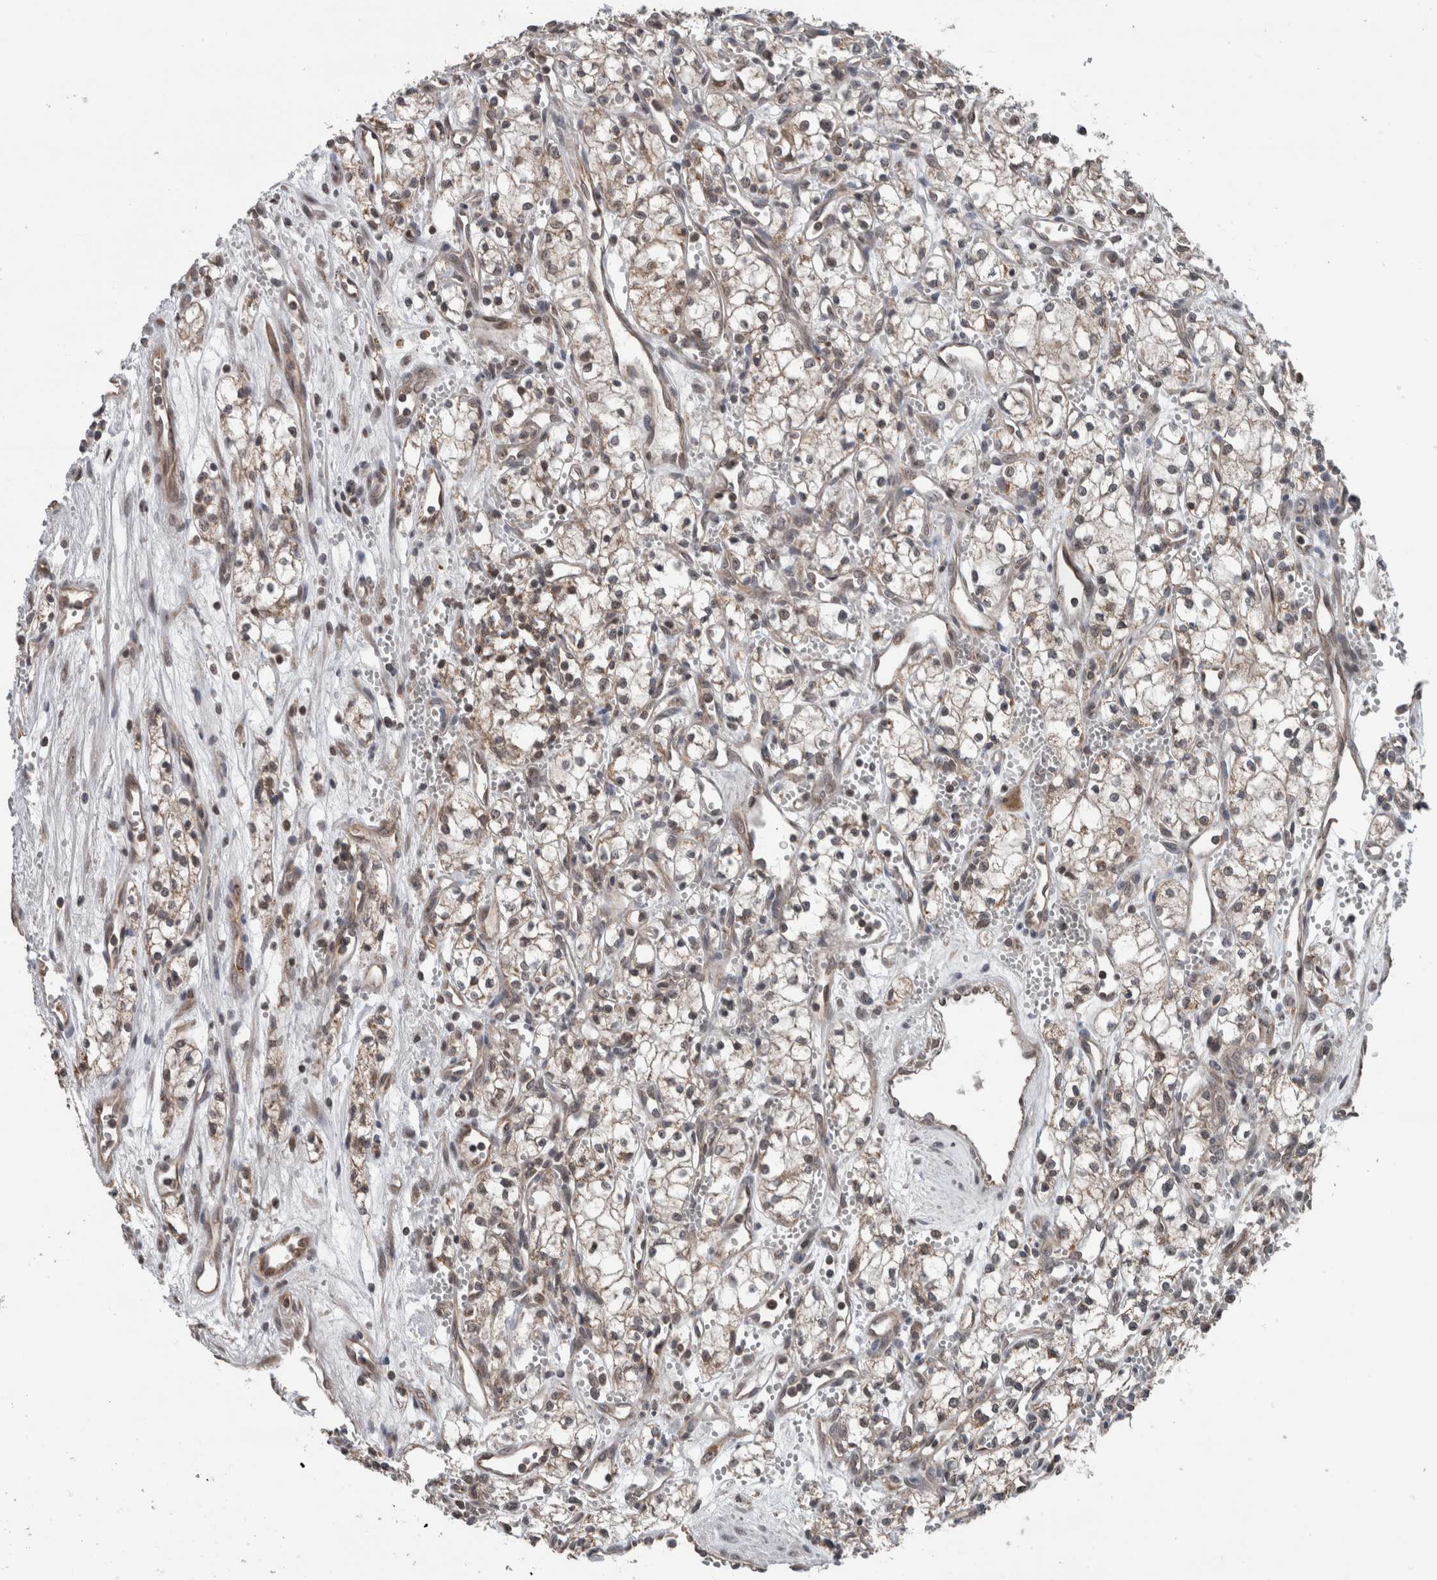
{"staining": {"intensity": "weak", "quantity": ">75%", "location": "cytoplasmic/membranous"}, "tissue": "renal cancer", "cell_type": "Tumor cells", "image_type": "cancer", "snomed": [{"axis": "morphology", "description": "Adenocarcinoma, NOS"}, {"axis": "topography", "description": "Kidney"}], "caption": "Approximately >75% of tumor cells in adenocarcinoma (renal) demonstrate weak cytoplasmic/membranous protein positivity as visualized by brown immunohistochemical staining.", "gene": "ENY2", "patient": {"sex": "male", "age": 59}}